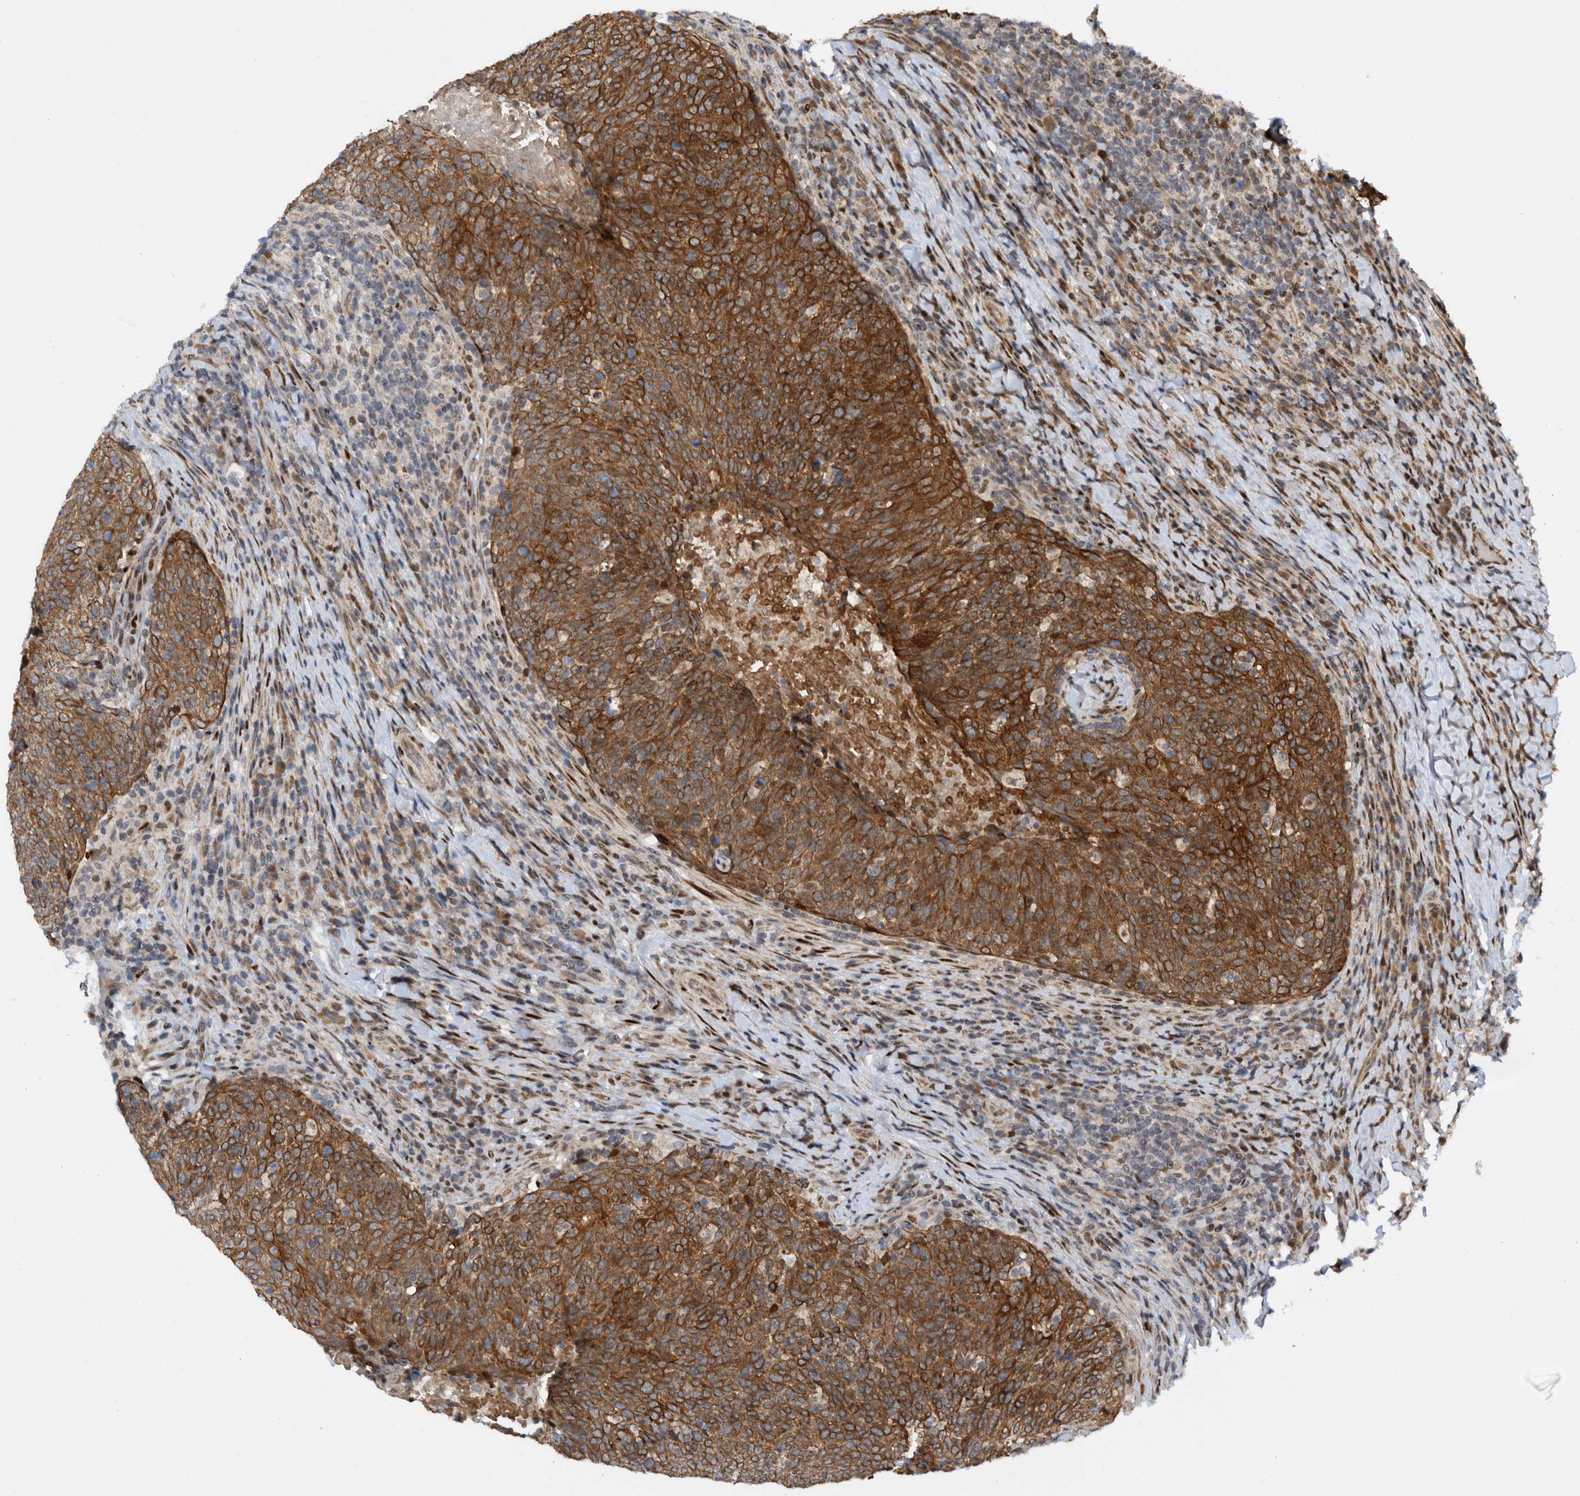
{"staining": {"intensity": "strong", "quantity": ">75%", "location": "cytoplasmic/membranous"}, "tissue": "head and neck cancer", "cell_type": "Tumor cells", "image_type": "cancer", "snomed": [{"axis": "morphology", "description": "Squamous cell carcinoma, NOS"}, {"axis": "morphology", "description": "Squamous cell carcinoma, metastatic, NOS"}, {"axis": "topography", "description": "Lymph node"}, {"axis": "topography", "description": "Head-Neck"}], "caption": "DAB (3,3'-diaminobenzidine) immunohistochemical staining of head and neck squamous cell carcinoma reveals strong cytoplasmic/membranous protein staining in approximately >75% of tumor cells.", "gene": "CCDC57", "patient": {"sex": "male", "age": 62}}